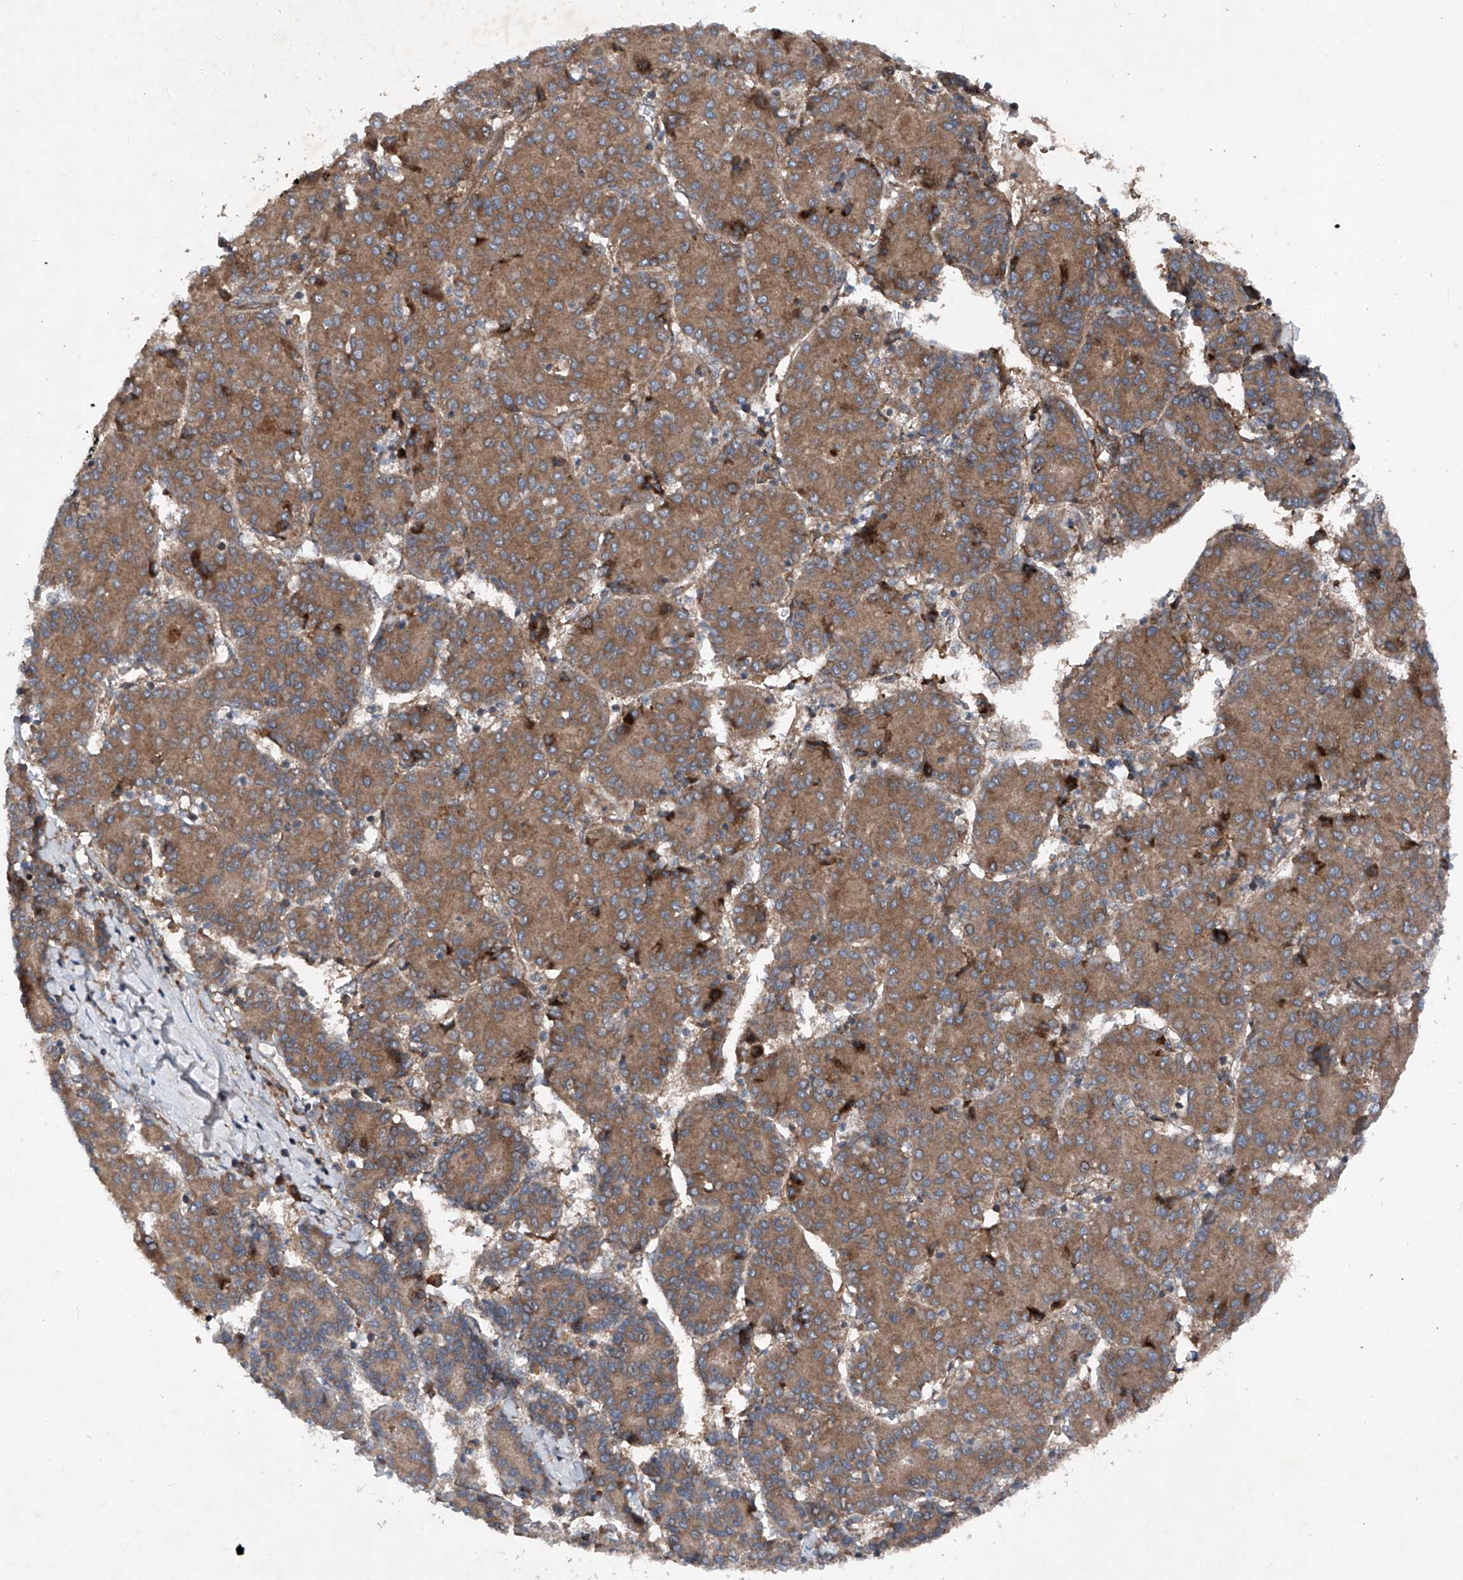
{"staining": {"intensity": "moderate", "quantity": ">75%", "location": "cytoplasmic/membranous"}, "tissue": "liver cancer", "cell_type": "Tumor cells", "image_type": "cancer", "snomed": [{"axis": "morphology", "description": "Carcinoma, Hepatocellular, NOS"}, {"axis": "topography", "description": "Liver"}], "caption": "Hepatocellular carcinoma (liver) stained with a protein marker exhibits moderate staining in tumor cells.", "gene": "DAD1", "patient": {"sex": "male", "age": 65}}